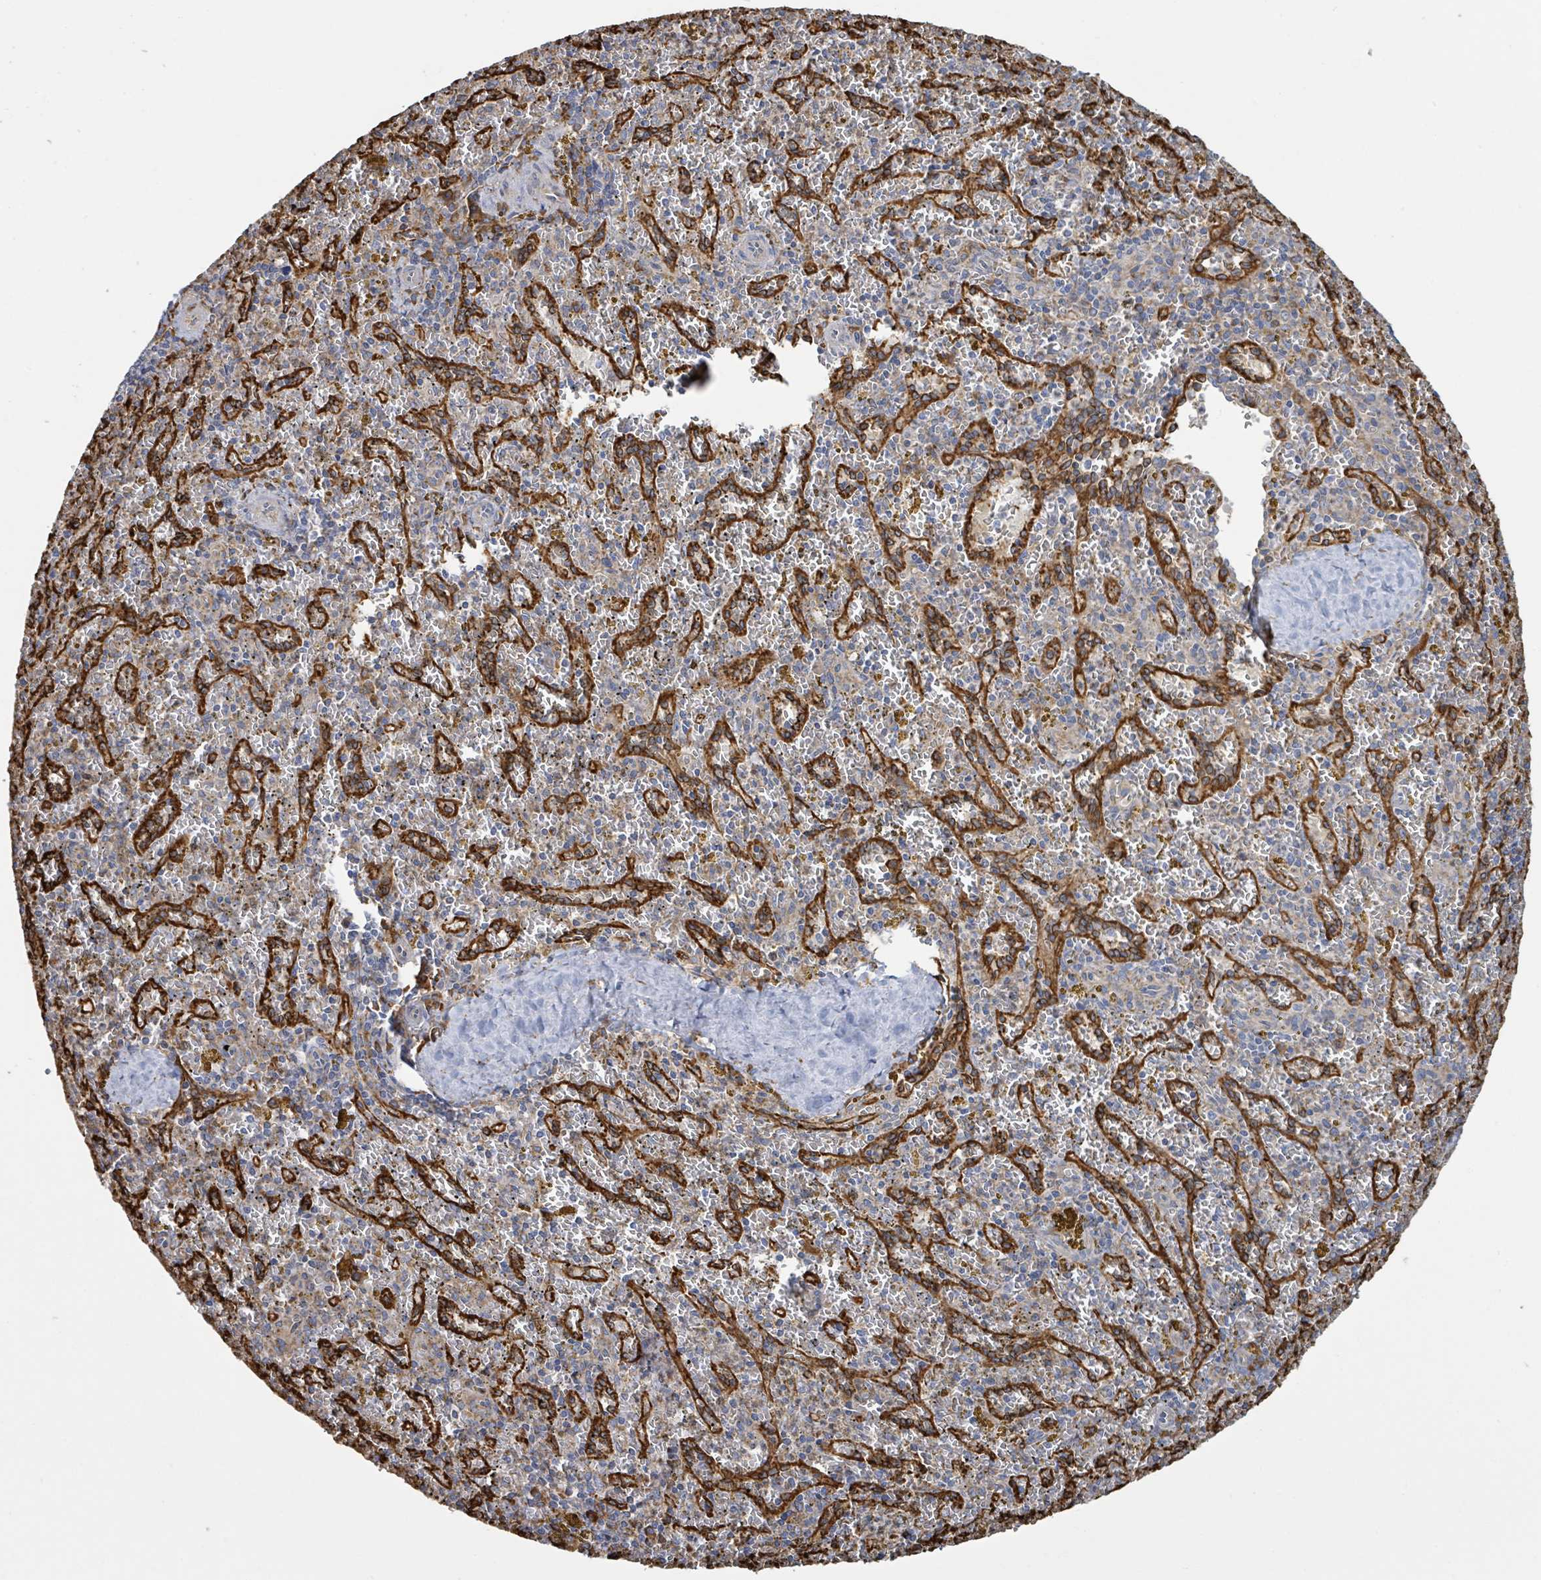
{"staining": {"intensity": "moderate", "quantity": "<25%", "location": "cytoplasmic/membranous"}, "tissue": "spleen", "cell_type": "Cells in red pulp", "image_type": "normal", "snomed": [{"axis": "morphology", "description": "Normal tissue, NOS"}, {"axis": "topography", "description": "Spleen"}], "caption": "A high-resolution histopathology image shows immunohistochemistry (IHC) staining of normal spleen, which shows moderate cytoplasmic/membranous positivity in approximately <25% of cells in red pulp.", "gene": "RFPL4AL1", "patient": {"sex": "male", "age": 57}}